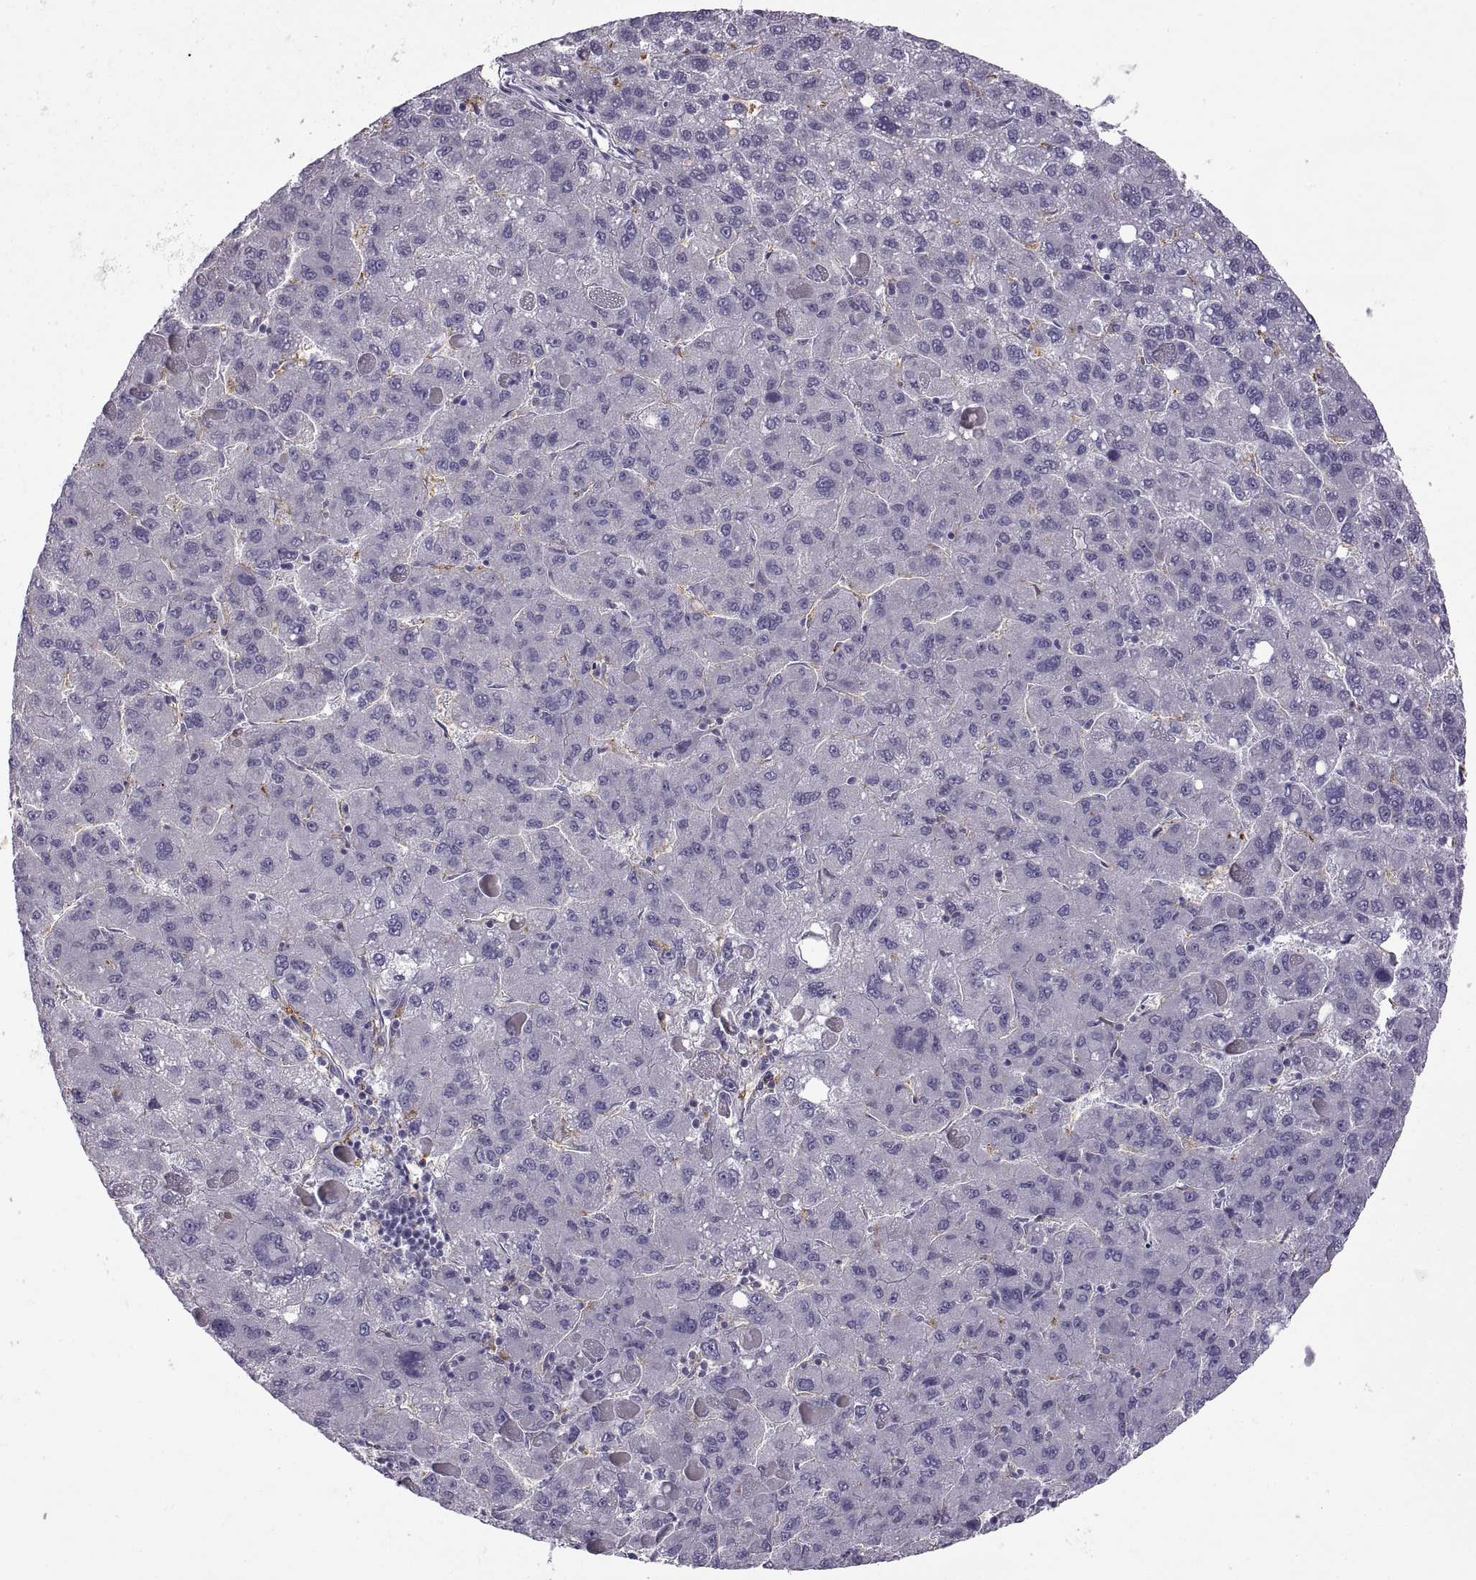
{"staining": {"intensity": "negative", "quantity": "none", "location": "none"}, "tissue": "liver cancer", "cell_type": "Tumor cells", "image_type": "cancer", "snomed": [{"axis": "morphology", "description": "Carcinoma, Hepatocellular, NOS"}, {"axis": "topography", "description": "Liver"}], "caption": "Immunohistochemistry (IHC) micrograph of neoplastic tissue: human liver hepatocellular carcinoma stained with DAB (3,3'-diaminobenzidine) displays no significant protein positivity in tumor cells.", "gene": "MEIOC", "patient": {"sex": "female", "age": 82}}